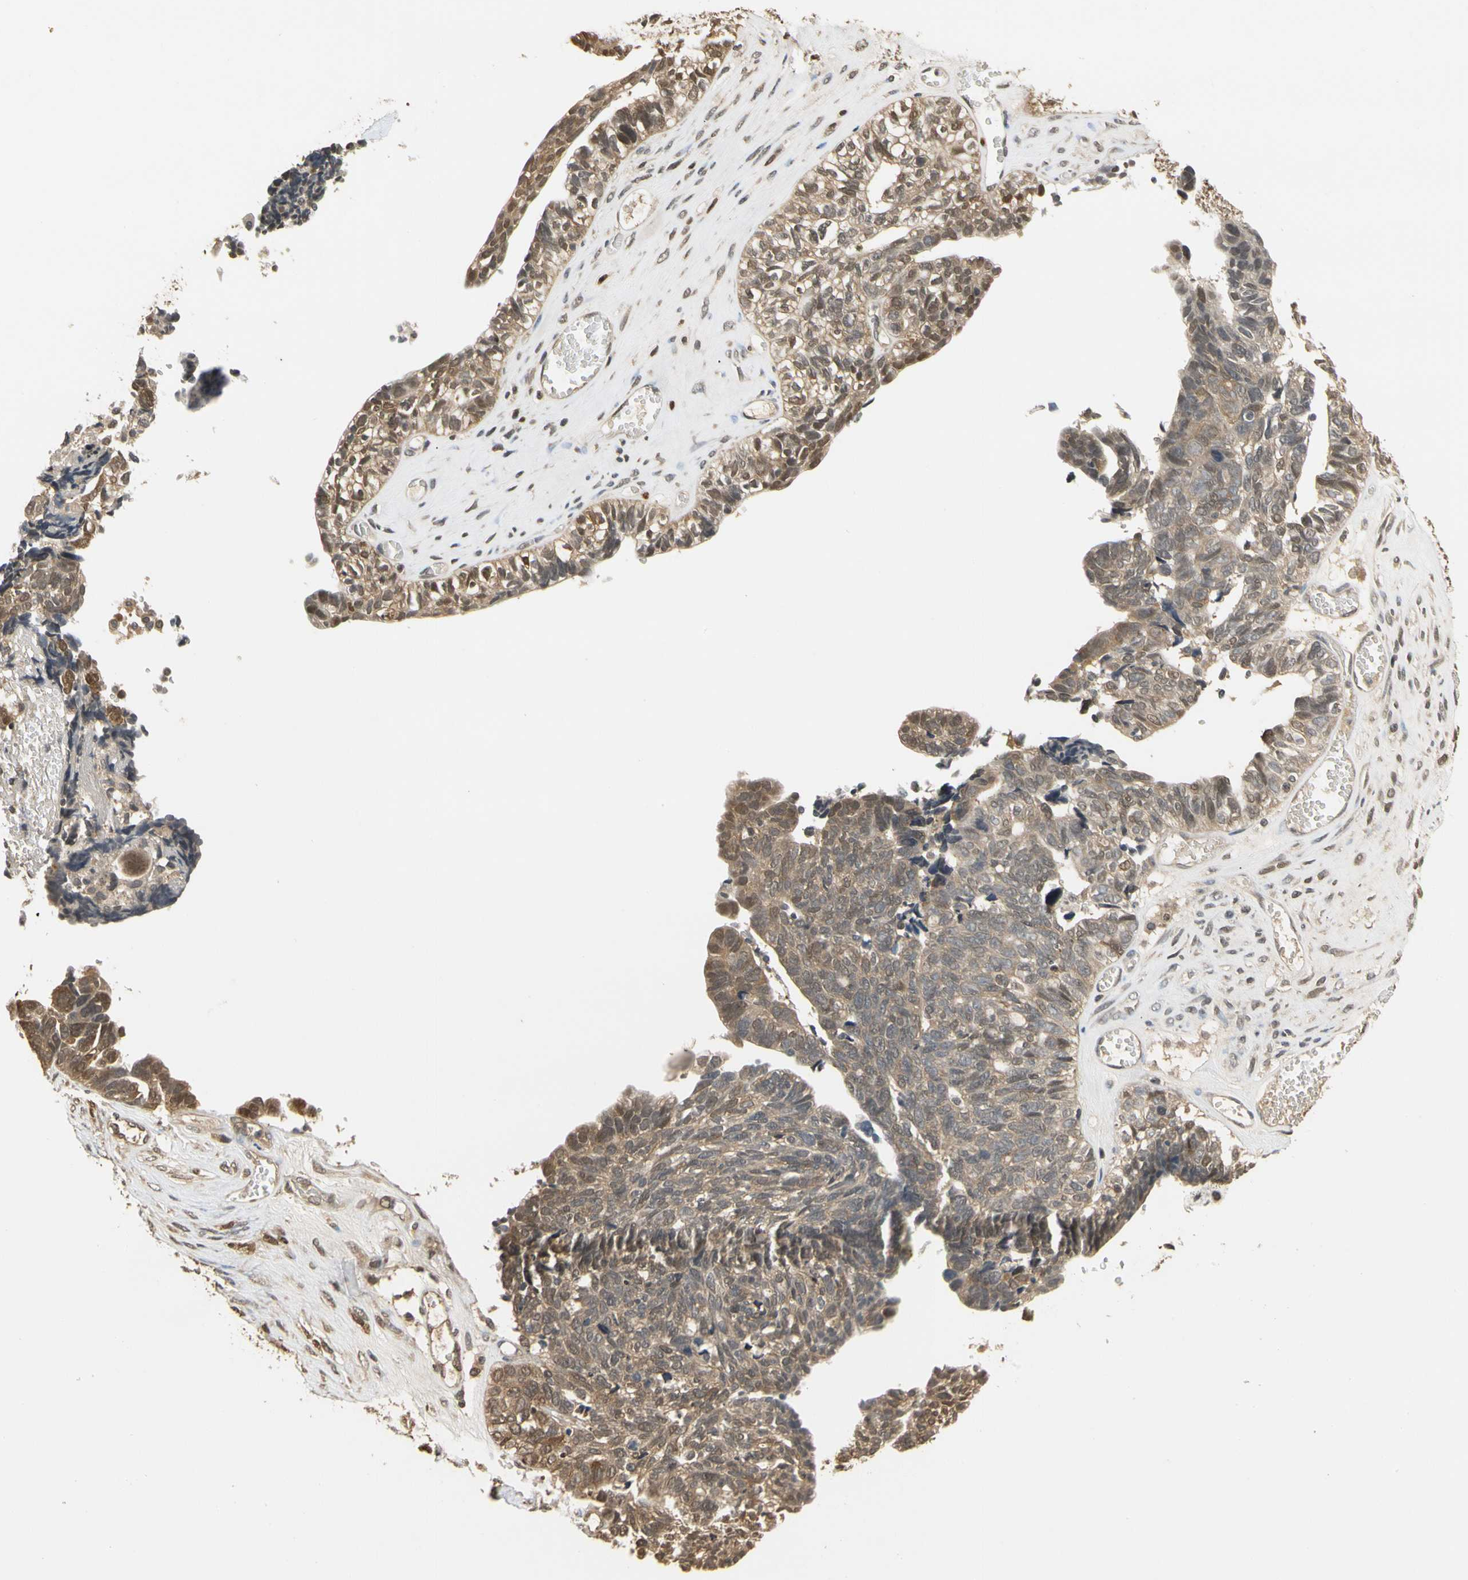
{"staining": {"intensity": "weak", "quantity": ">75%", "location": "cytoplasmic/membranous,nuclear"}, "tissue": "ovarian cancer", "cell_type": "Tumor cells", "image_type": "cancer", "snomed": [{"axis": "morphology", "description": "Cystadenocarcinoma, serous, NOS"}, {"axis": "topography", "description": "Ovary"}], "caption": "Immunohistochemical staining of human ovarian cancer shows low levels of weak cytoplasmic/membranous and nuclear protein staining in about >75% of tumor cells.", "gene": "SOD1", "patient": {"sex": "female", "age": 79}}